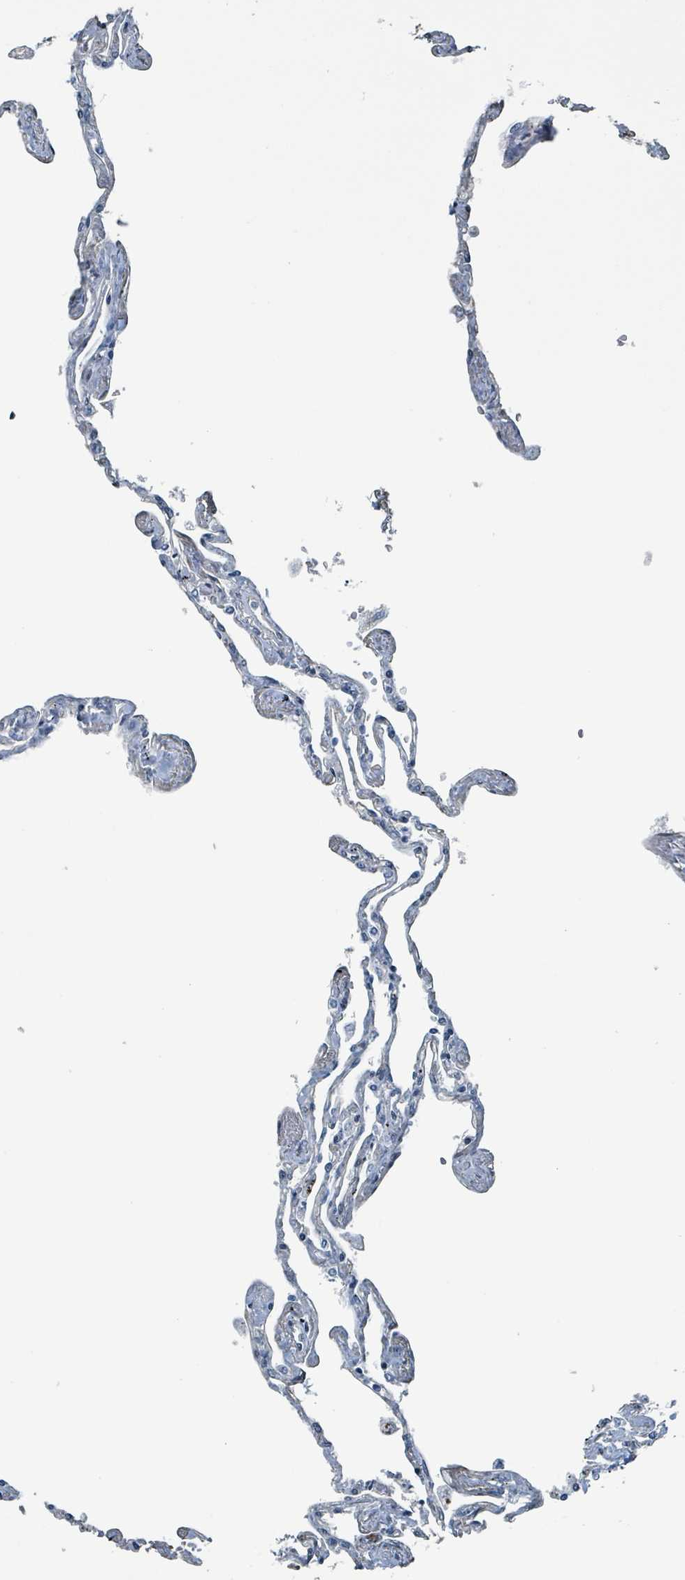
{"staining": {"intensity": "weak", "quantity": "25%-75%", "location": "nuclear"}, "tissue": "lung", "cell_type": "Alveolar cells", "image_type": "normal", "snomed": [{"axis": "morphology", "description": "Normal tissue, NOS"}, {"axis": "topography", "description": "Lung"}], "caption": "Benign lung exhibits weak nuclear staining in approximately 25%-75% of alveolar cells, visualized by immunohistochemistry.", "gene": "PHIP", "patient": {"sex": "female", "age": 67}}